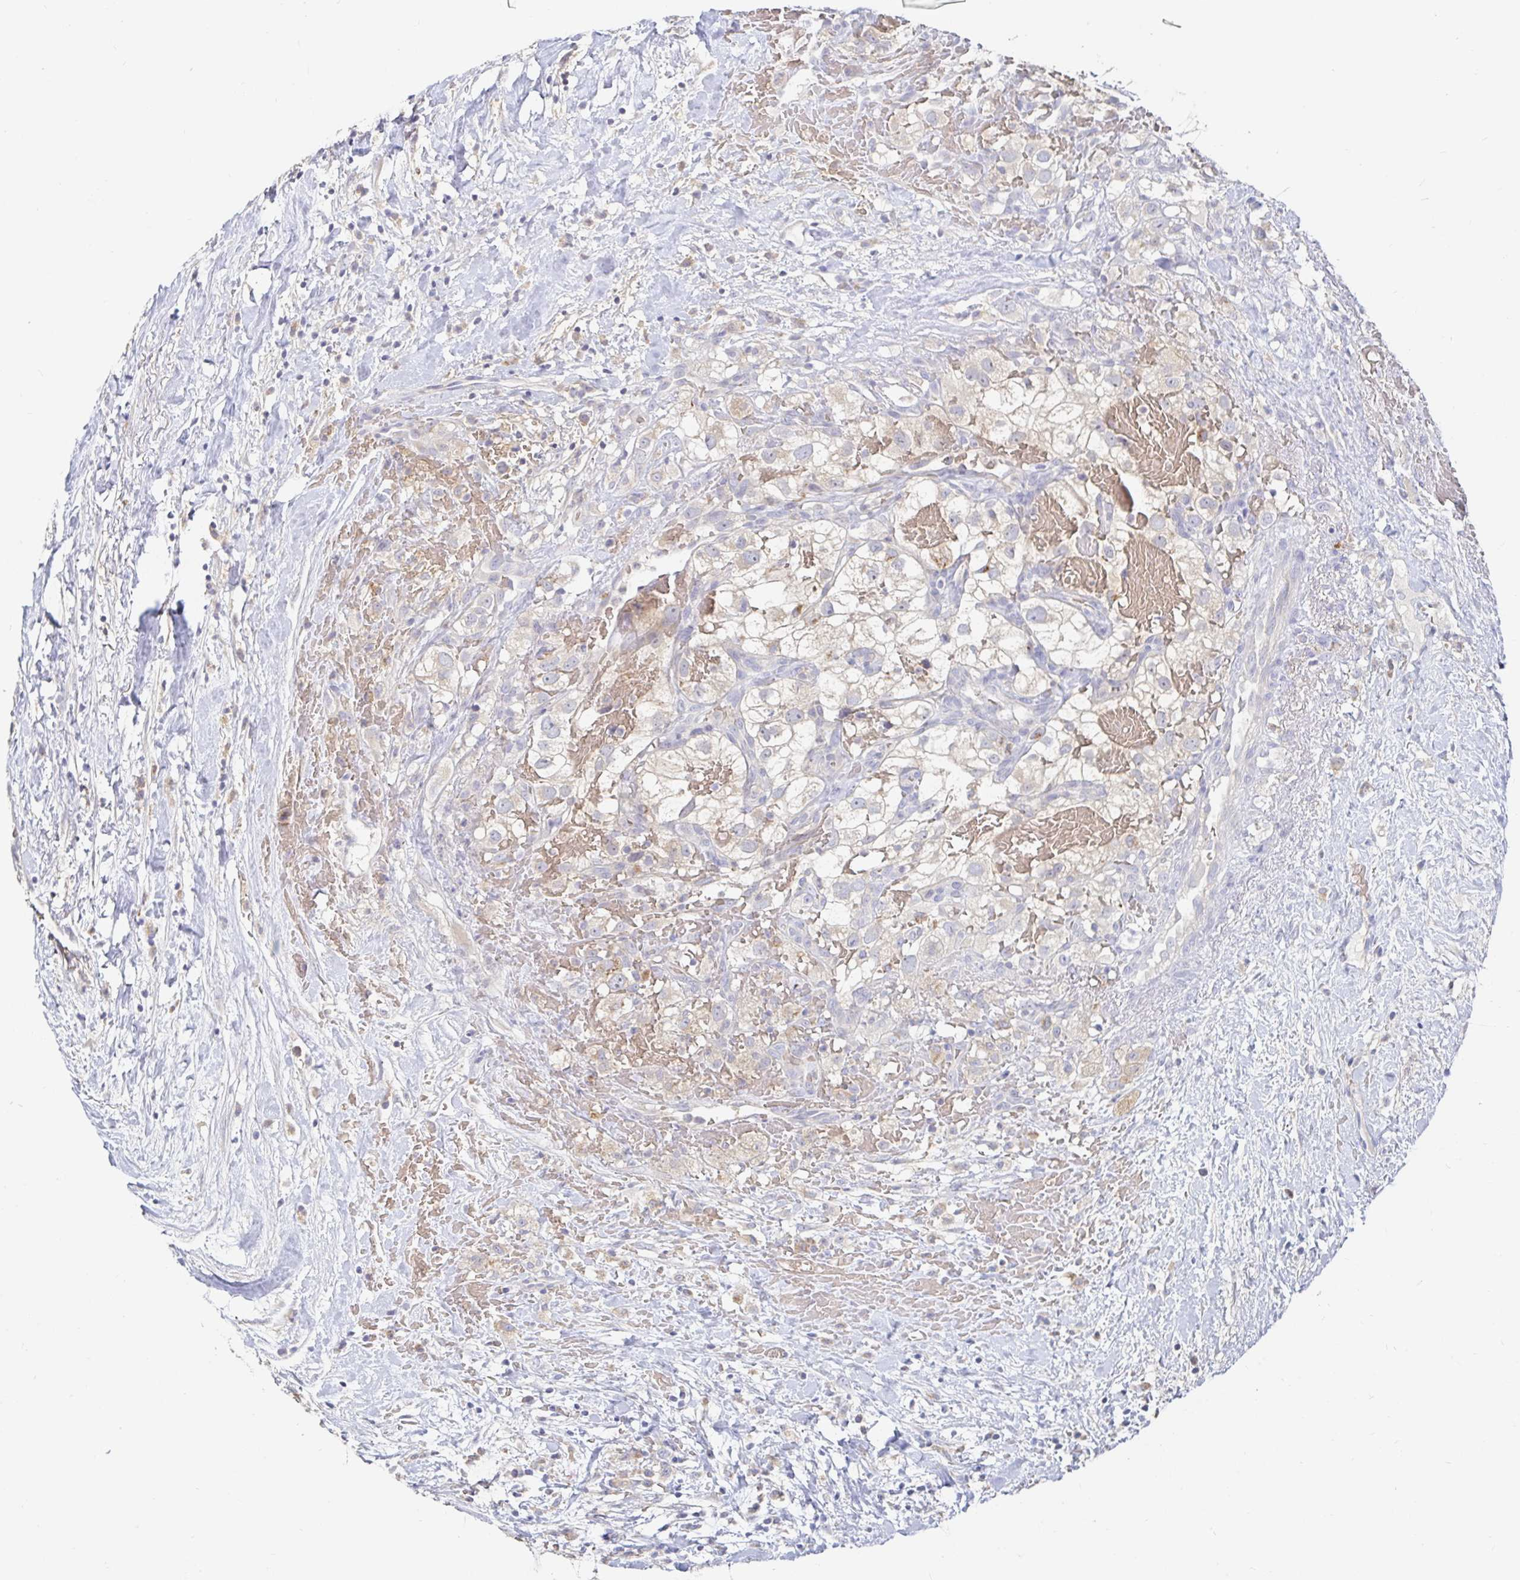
{"staining": {"intensity": "weak", "quantity": "<25%", "location": "cytoplasmic/membranous"}, "tissue": "renal cancer", "cell_type": "Tumor cells", "image_type": "cancer", "snomed": [{"axis": "morphology", "description": "Adenocarcinoma, NOS"}, {"axis": "topography", "description": "Kidney"}], "caption": "A photomicrograph of human adenocarcinoma (renal) is negative for staining in tumor cells.", "gene": "SPPL3", "patient": {"sex": "male", "age": 59}}